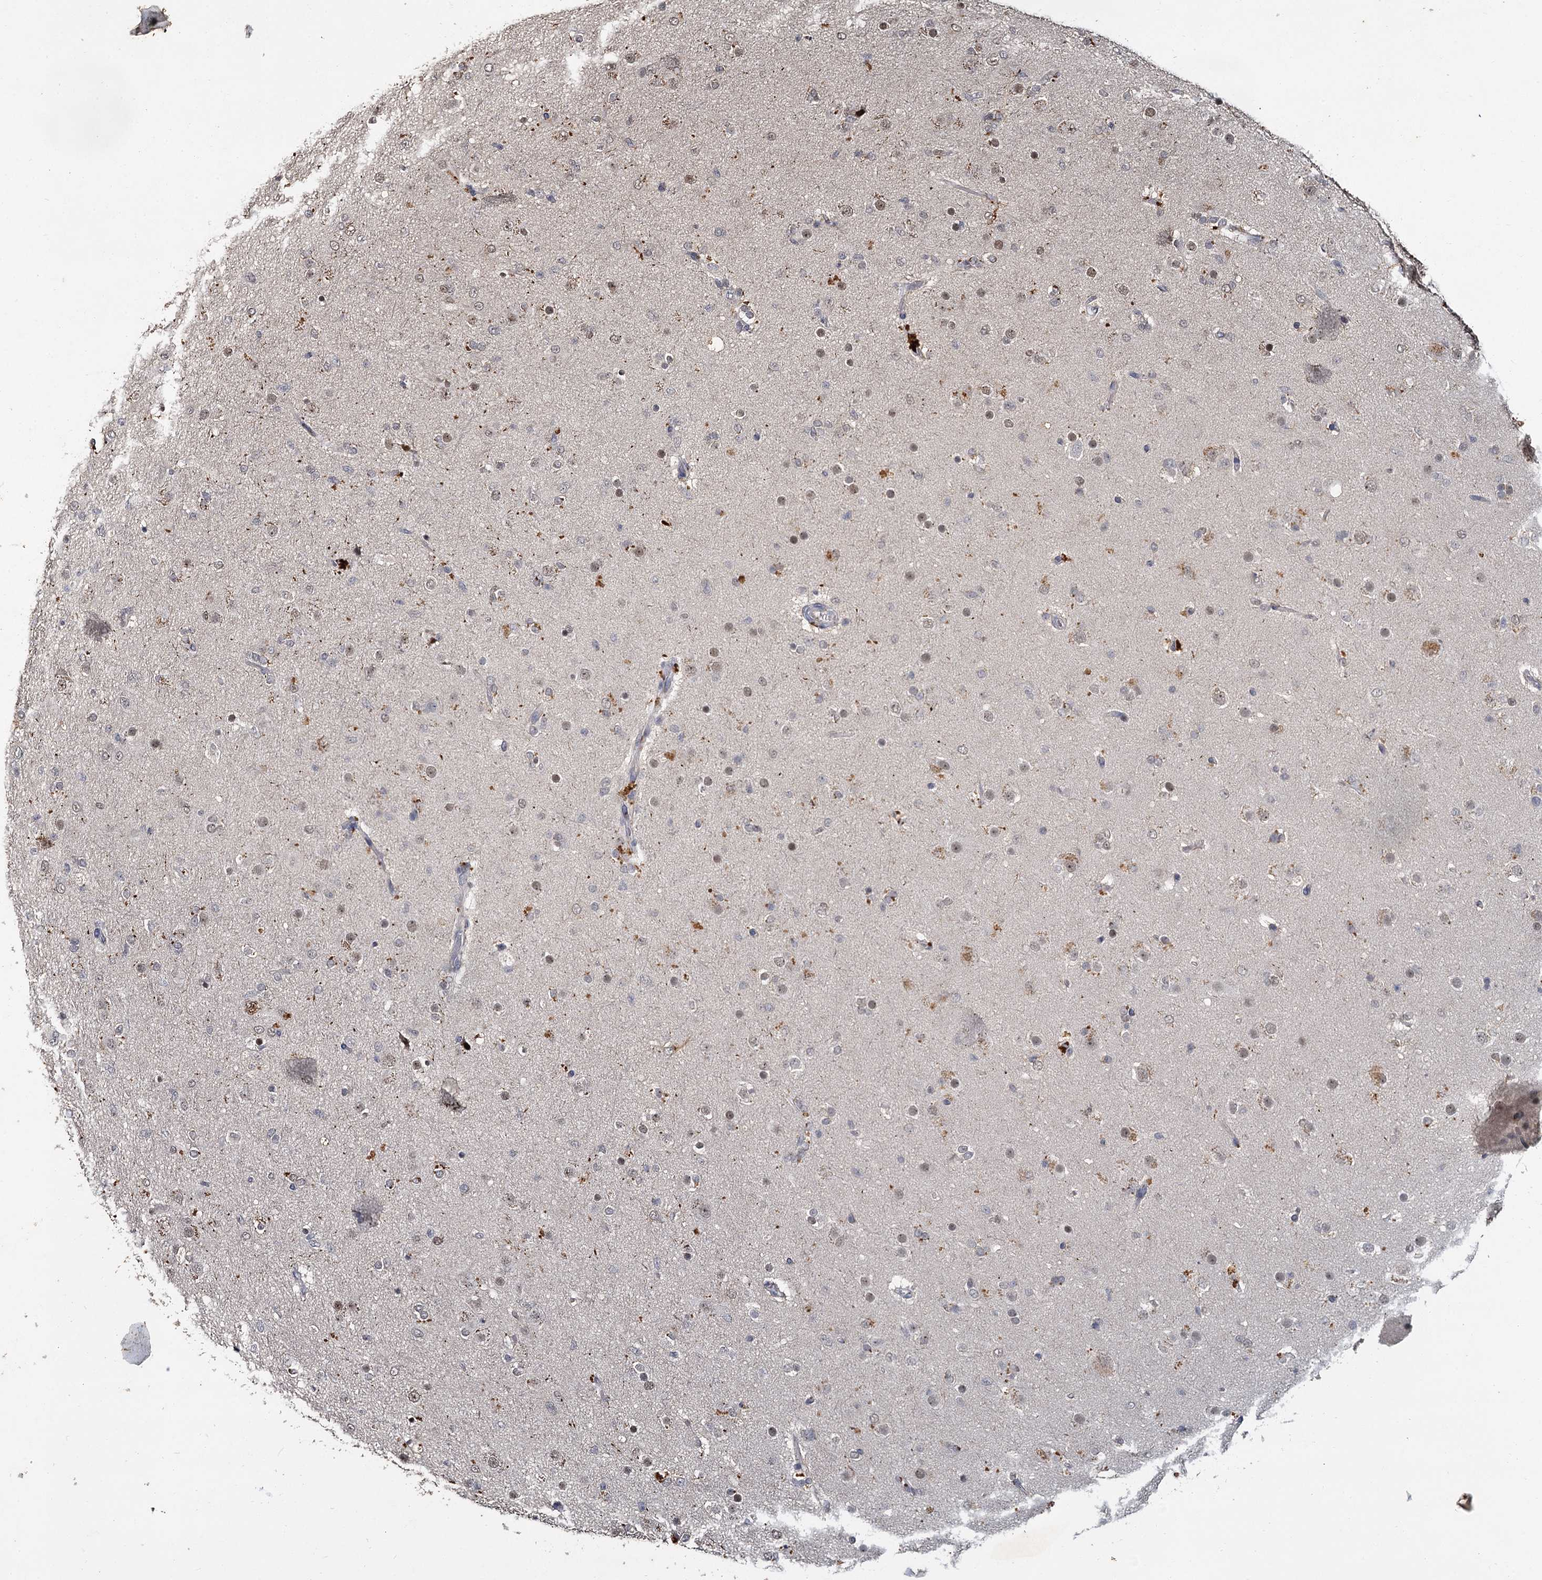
{"staining": {"intensity": "weak", "quantity": "<25%", "location": "nuclear"}, "tissue": "glioma", "cell_type": "Tumor cells", "image_type": "cancer", "snomed": [{"axis": "morphology", "description": "Glioma, malignant, Low grade"}, {"axis": "topography", "description": "Brain"}], "caption": "A high-resolution micrograph shows IHC staining of glioma, which demonstrates no significant expression in tumor cells.", "gene": "MUCL1", "patient": {"sex": "male", "age": 65}}